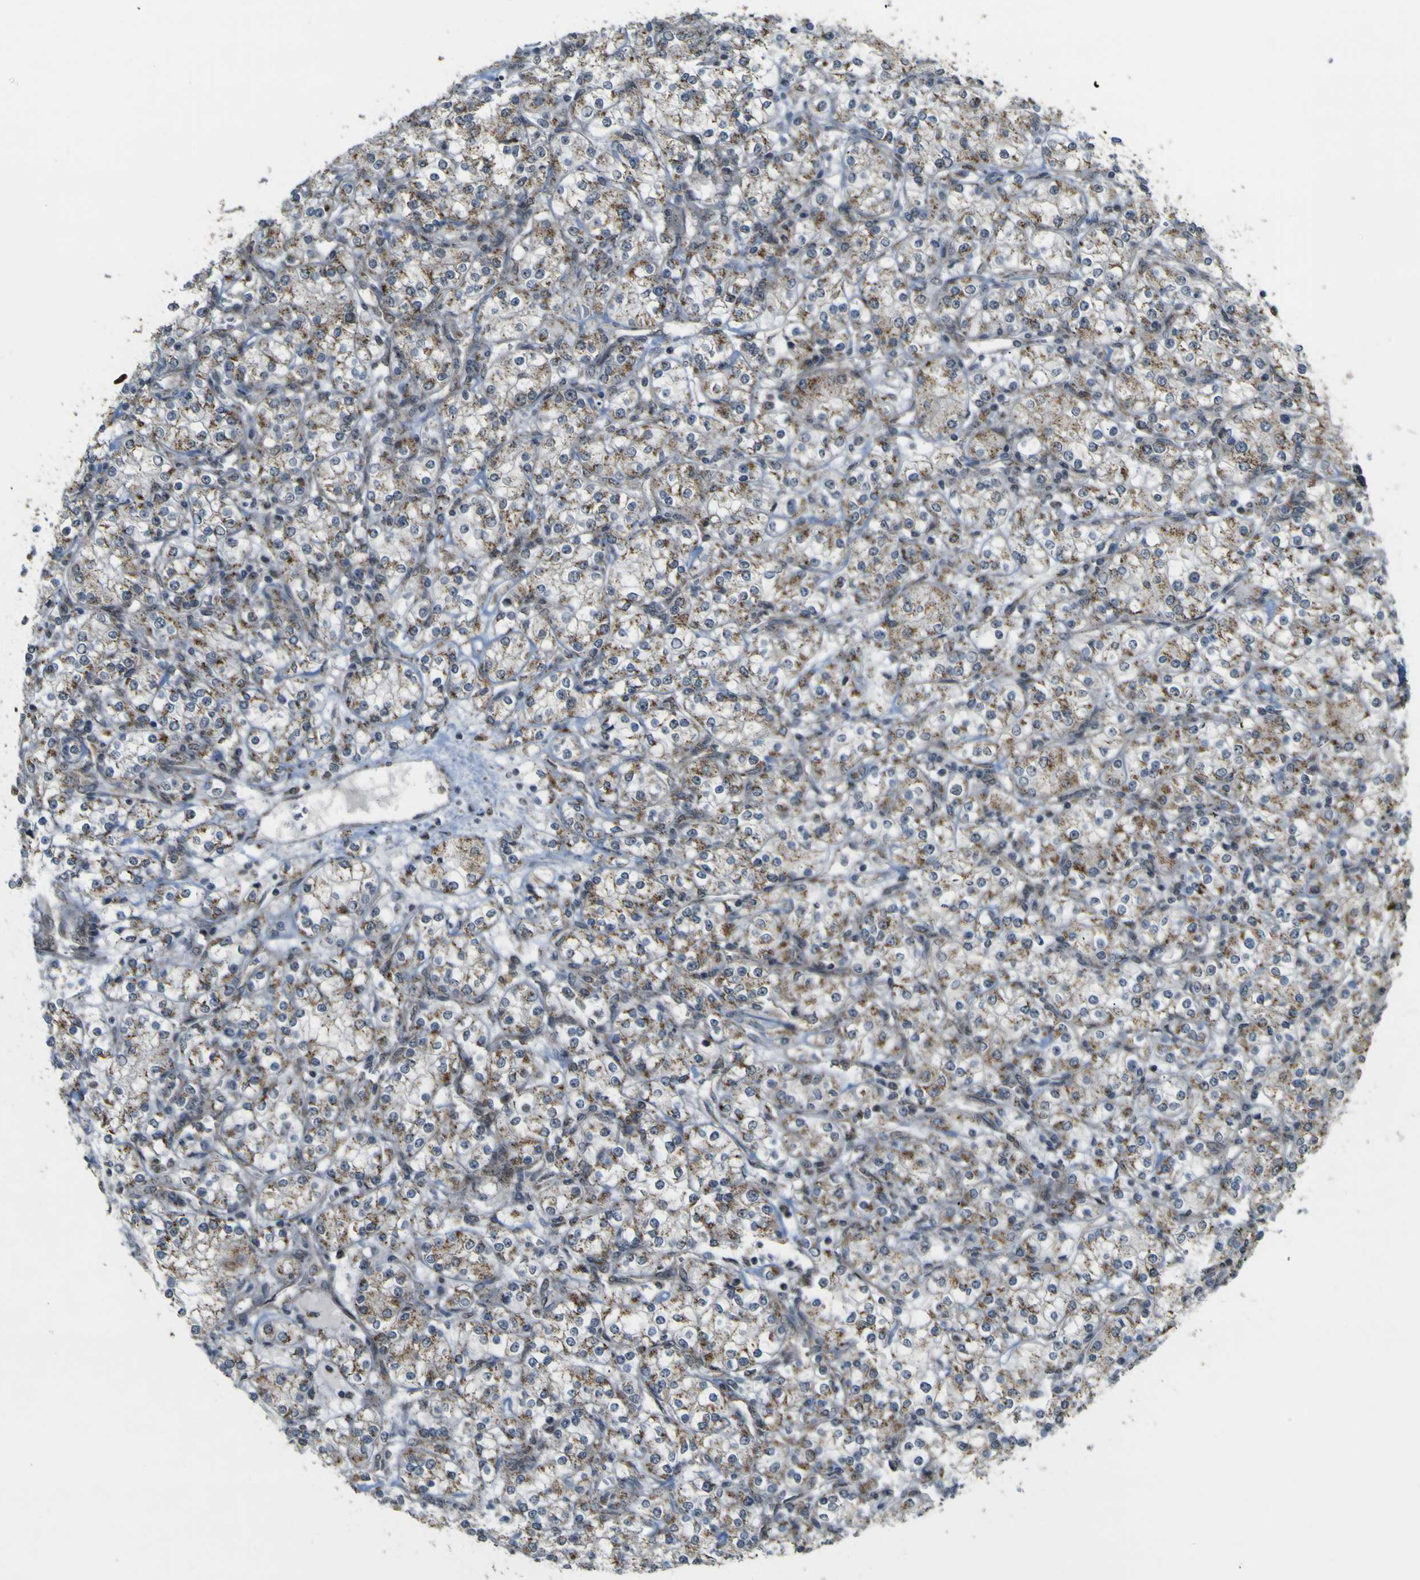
{"staining": {"intensity": "moderate", "quantity": ">75%", "location": "cytoplasmic/membranous"}, "tissue": "renal cancer", "cell_type": "Tumor cells", "image_type": "cancer", "snomed": [{"axis": "morphology", "description": "Adenocarcinoma, NOS"}, {"axis": "topography", "description": "Kidney"}], "caption": "Immunohistochemical staining of renal adenocarcinoma displays moderate cytoplasmic/membranous protein expression in approximately >75% of tumor cells.", "gene": "ACBD5", "patient": {"sex": "male", "age": 77}}